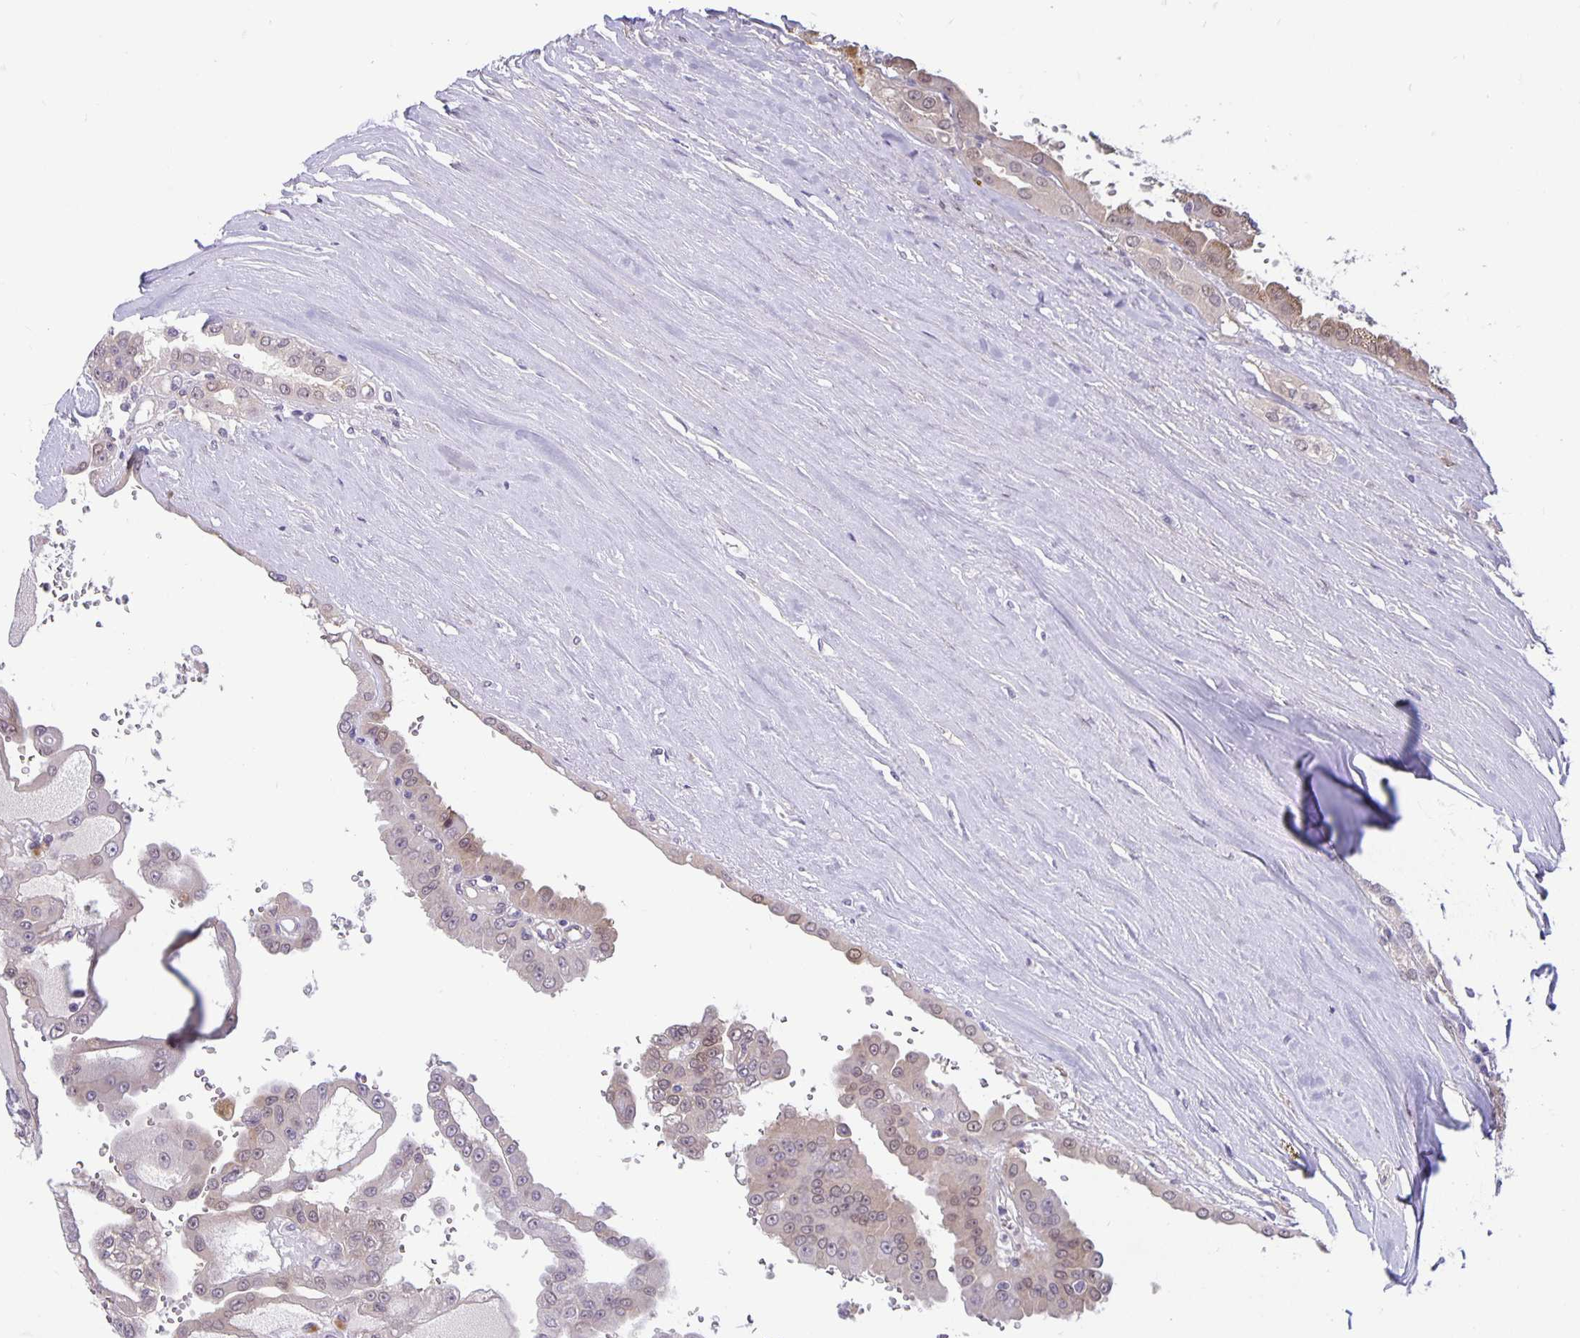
{"staining": {"intensity": "negative", "quantity": "none", "location": "none"}, "tissue": "renal cancer", "cell_type": "Tumor cells", "image_type": "cancer", "snomed": [{"axis": "morphology", "description": "Adenocarcinoma, NOS"}, {"axis": "topography", "description": "Kidney"}], "caption": "Image shows no protein positivity in tumor cells of renal cancer (adenocarcinoma) tissue. (DAB (3,3'-diaminobenzidine) IHC visualized using brightfield microscopy, high magnification).", "gene": "TAX1BP3", "patient": {"sex": "male", "age": 58}}